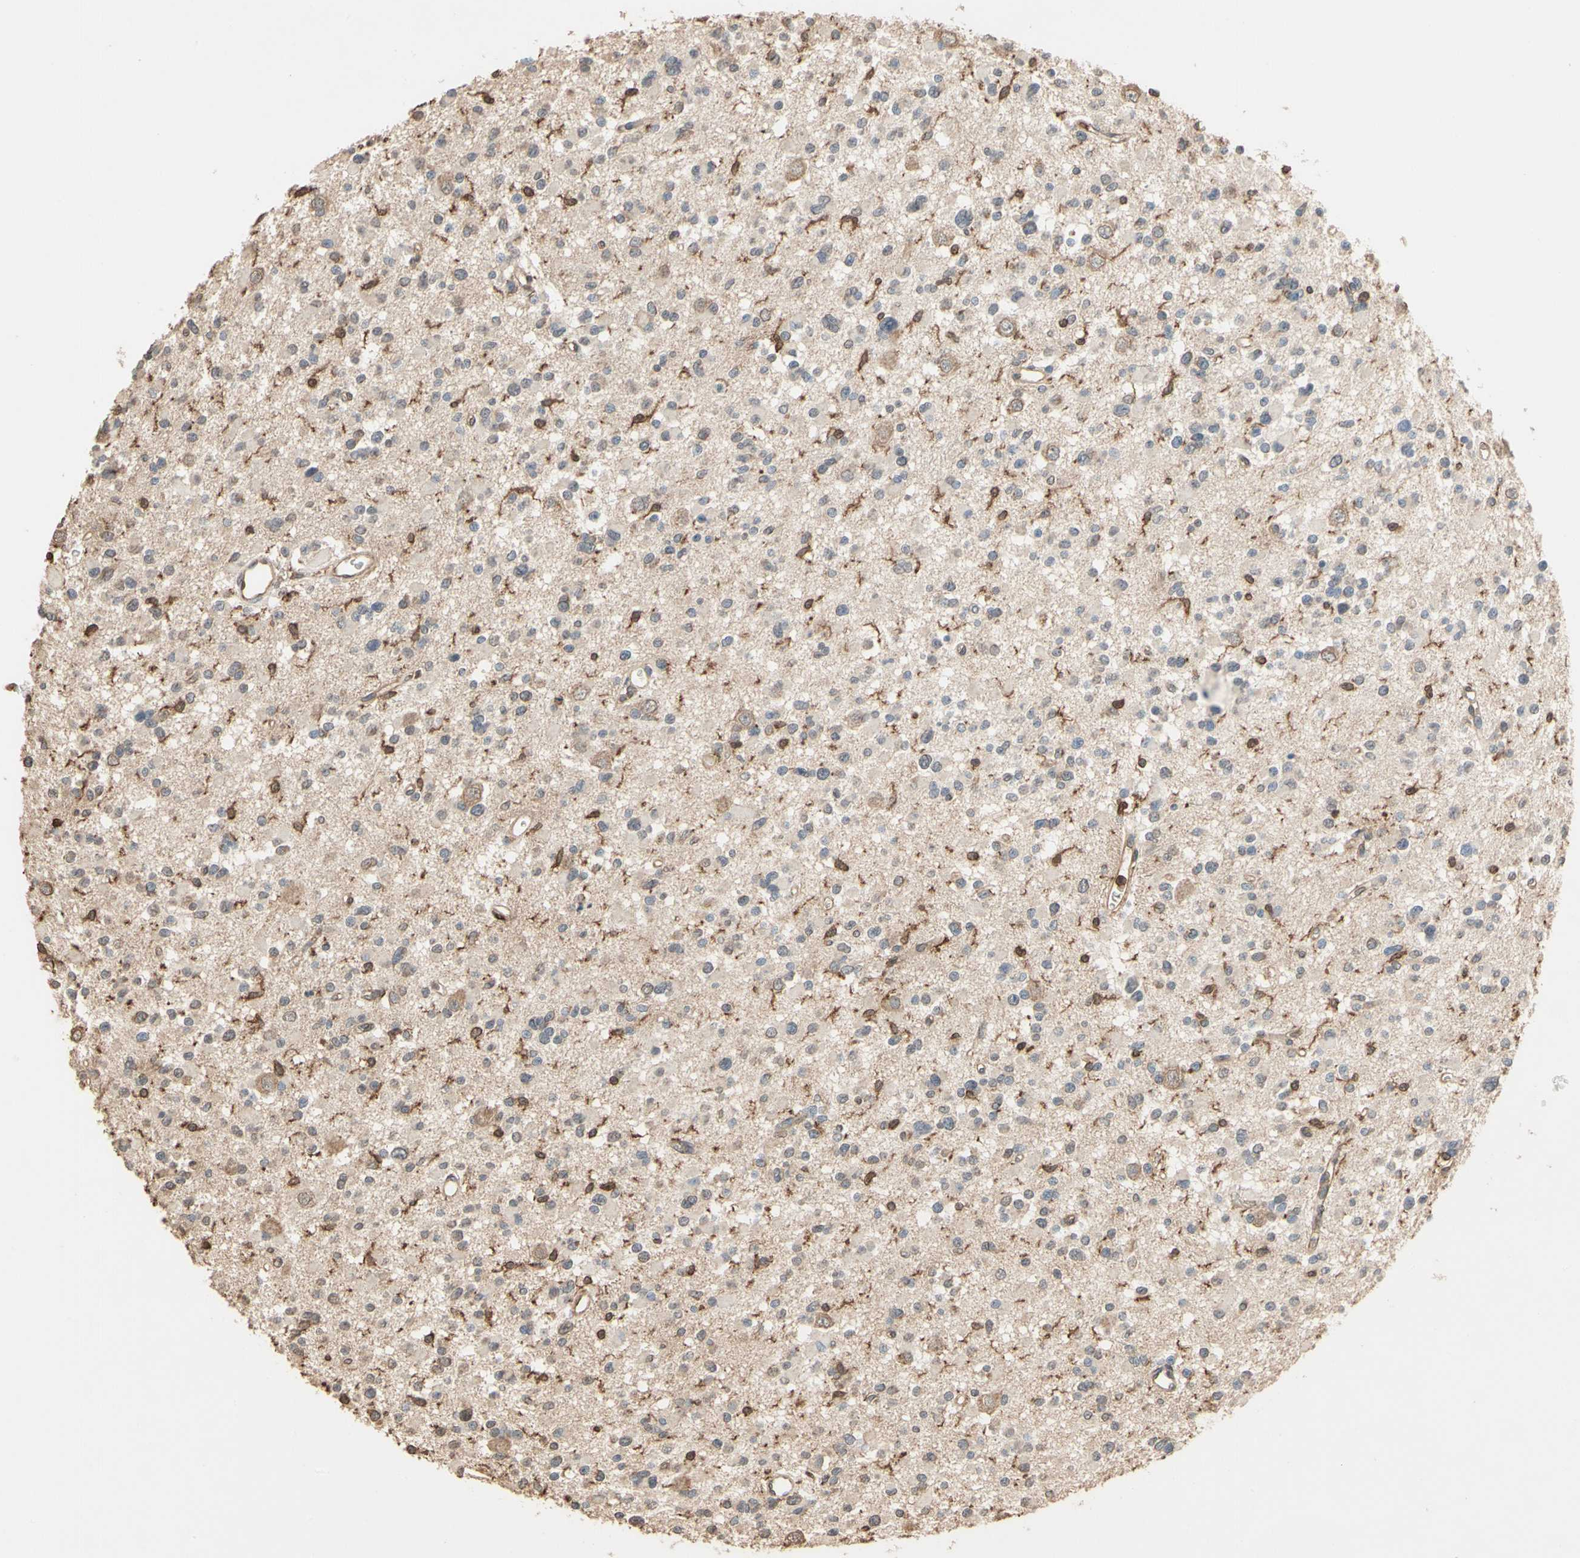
{"staining": {"intensity": "negative", "quantity": "none", "location": "none"}, "tissue": "glioma", "cell_type": "Tumor cells", "image_type": "cancer", "snomed": [{"axis": "morphology", "description": "Glioma, malignant, Low grade"}, {"axis": "topography", "description": "Brain"}], "caption": "Immunohistochemical staining of glioma exhibits no significant expression in tumor cells.", "gene": "MAP3K10", "patient": {"sex": "female", "age": 22}}